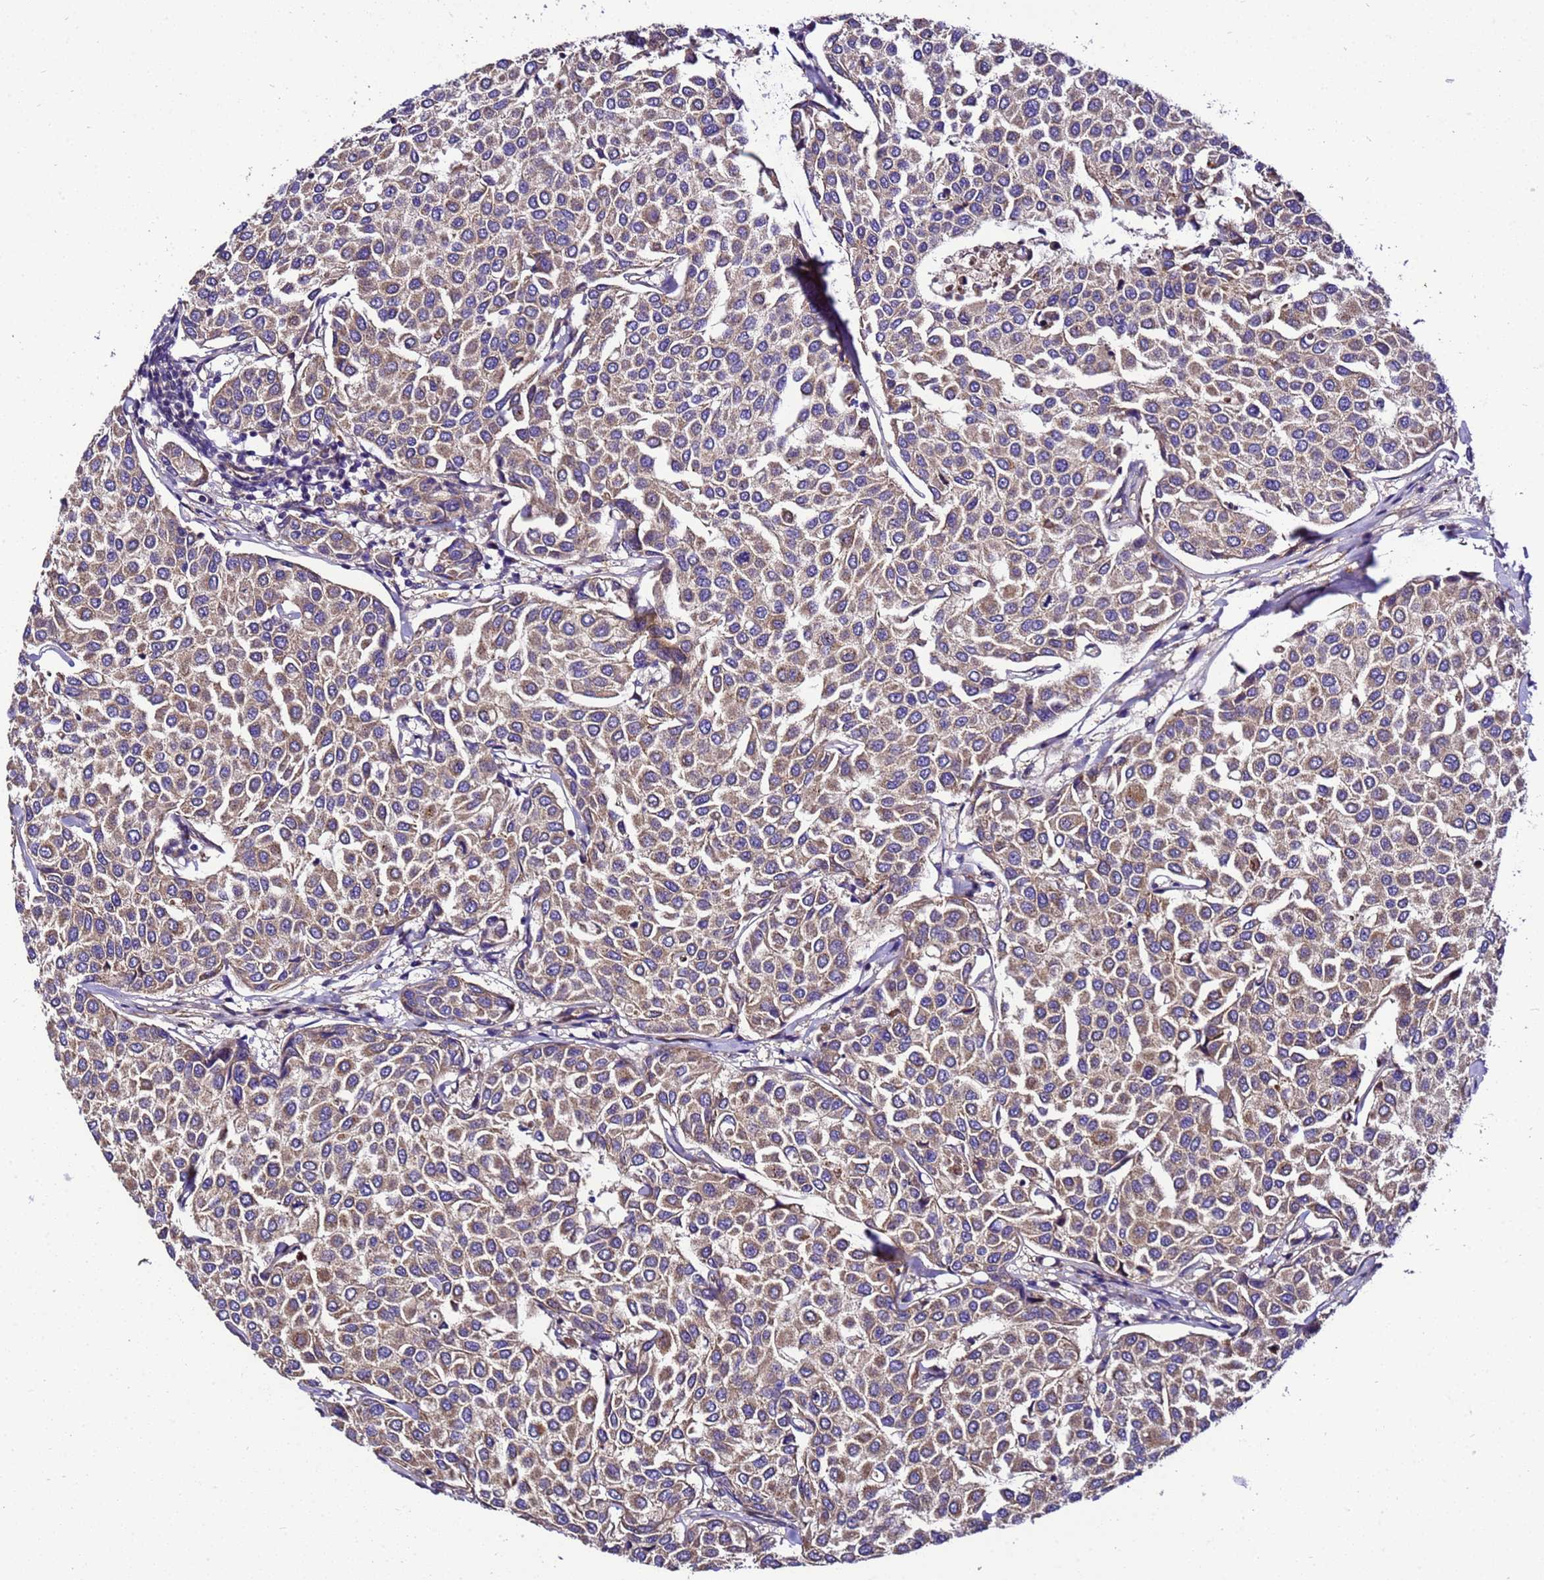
{"staining": {"intensity": "moderate", "quantity": ">75%", "location": "cytoplasmic/membranous"}, "tissue": "breast cancer", "cell_type": "Tumor cells", "image_type": "cancer", "snomed": [{"axis": "morphology", "description": "Duct carcinoma"}, {"axis": "topography", "description": "Breast"}], "caption": "DAB immunohistochemical staining of infiltrating ductal carcinoma (breast) demonstrates moderate cytoplasmic/membranous protein positivity in approximately >75% of tumor cells.", "gene": "ZNF417", "patient": {"sex": "female", "age": 55}}